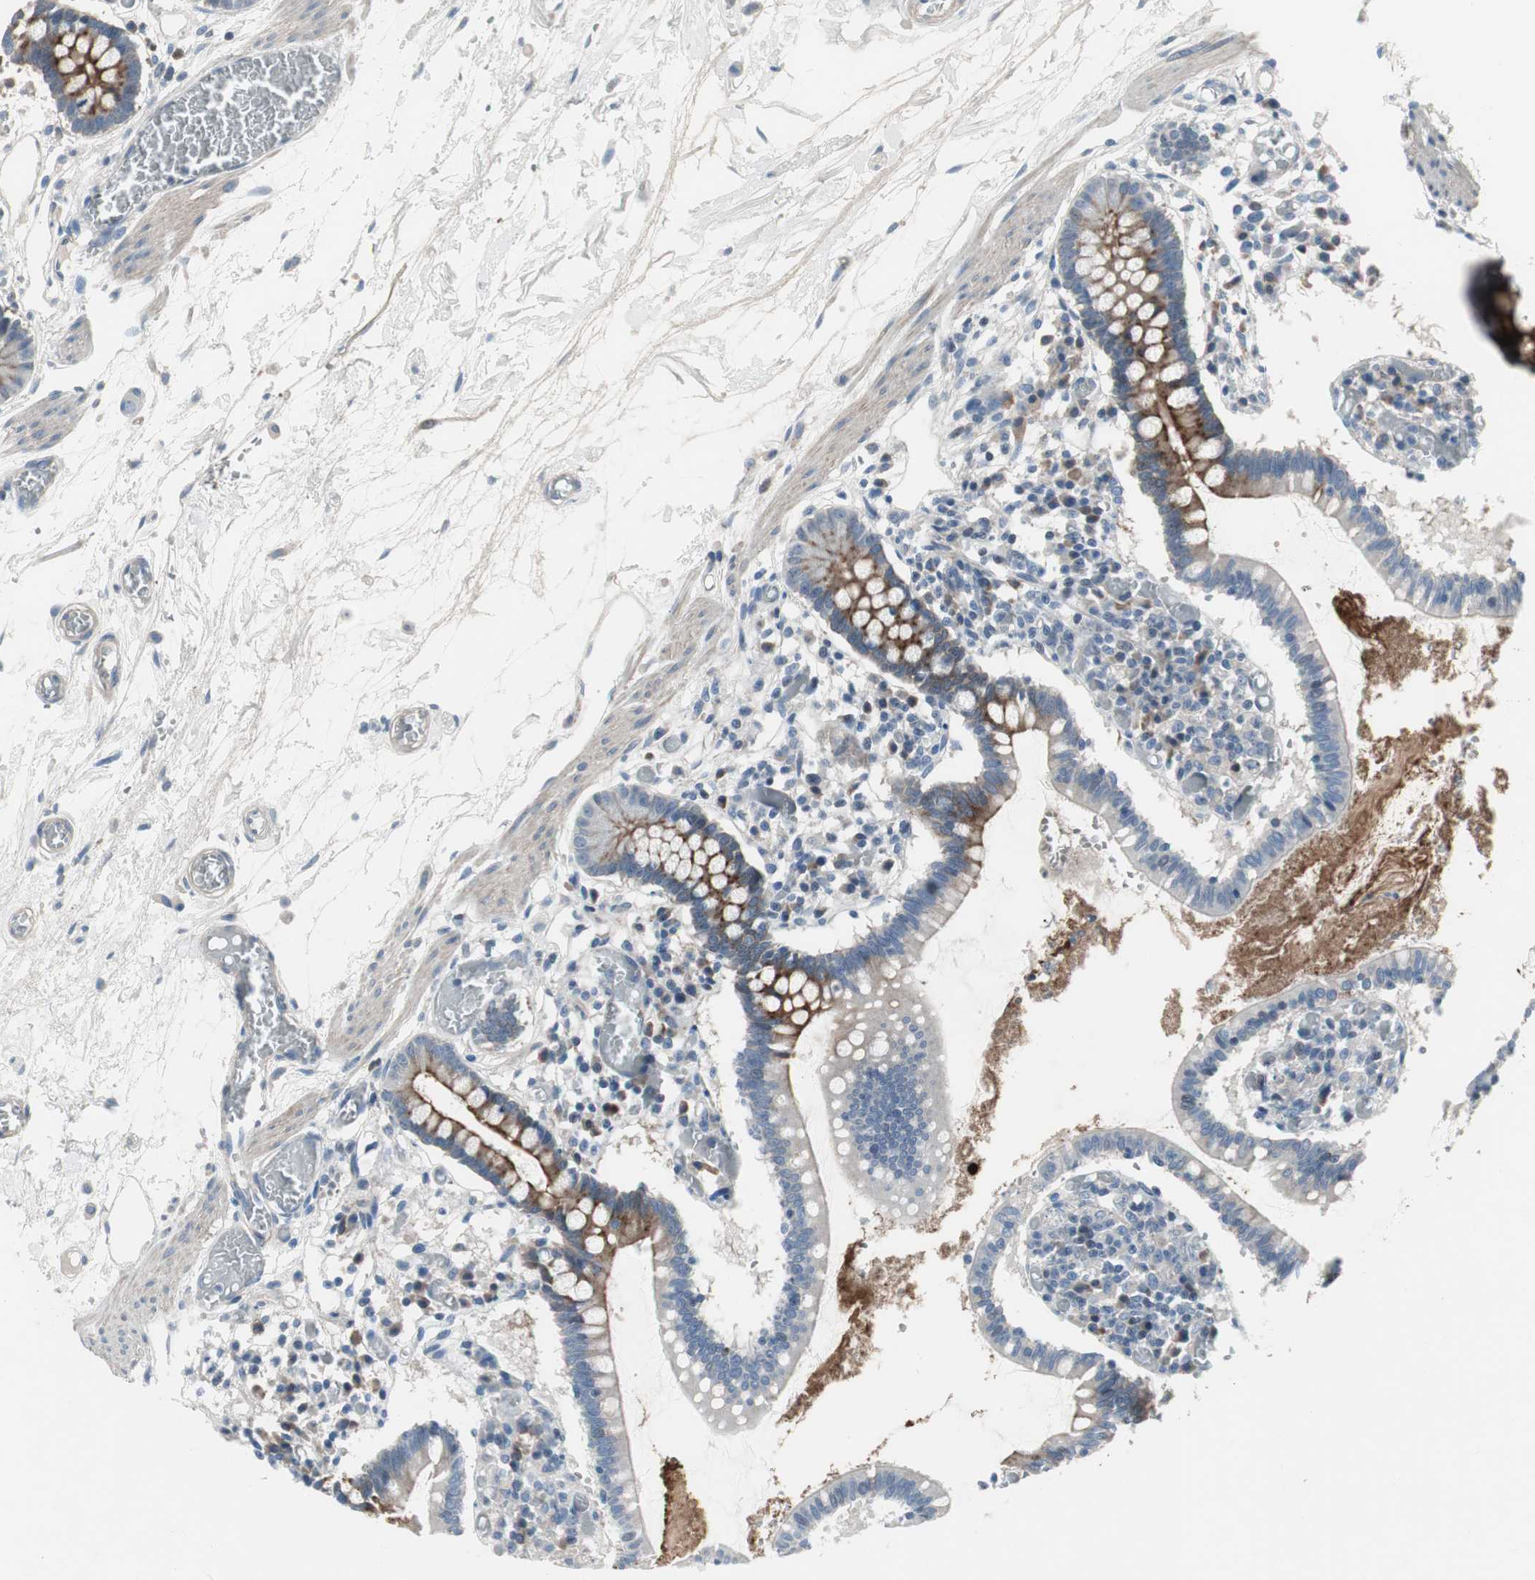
{"staining": {"intensity": "strong", "quantity": "25%-75%", "location": "cytoplasmic/membranous"}, "tissue": "small intestine", "cell_type": "Glandular cells", "image_type": "normal", "snomed": [{"axis": "morphology", "description": "Normal tissue, NOS"}, {"axis": "topography", "description": "Small intestine"}], "caption": "A histopathology image showing strong cytoplasmic/membranous positivity in about 25%-75% of glandular cells in normal small intestine, as visualized by brown immunohistochemical staining.", "gene": "PIGR", "patient": {"sex": "female", "age": 61}}